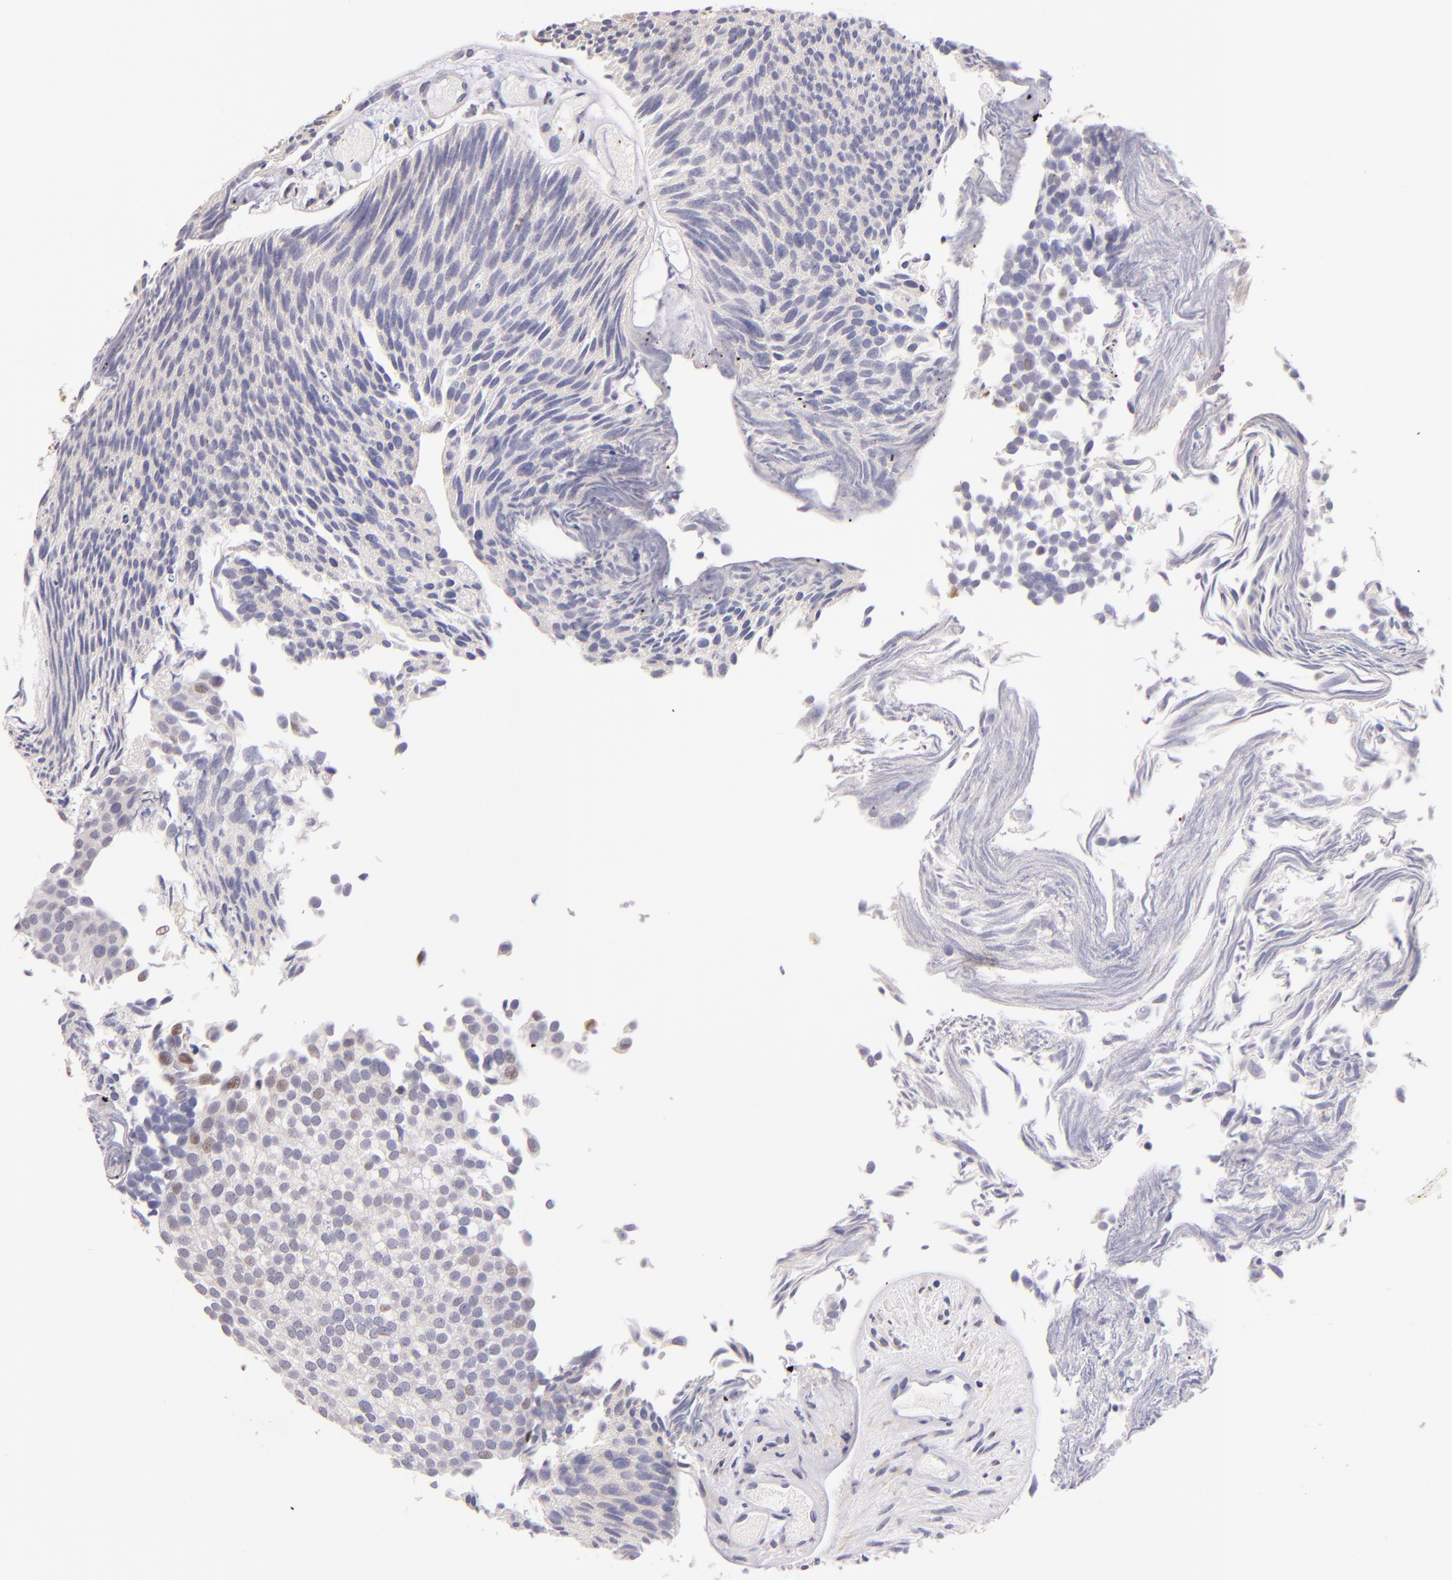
{"staining": {"intensity": "weak", "quantity": "25%-75%", "location": "cytoplasmic/membranous,nuclear"}, "tissue": "urothelial cancer", "cell_type": "Tumor cells", "image_type": "cancer", "snomed": [{"axis": "morphology", "description": "Urothelial carcinoma, Low grade"}, {"axis": "topography", "description": "Urinary bladder"}], "caption": "Immunohistochemistry (IHC) image of urothelial cancer stained for a protein (brown), which shows low levels of weak cytoplasmic/membranous and nuclear staining in approximately 25%-75% of tumor cells.", "gene": "BTK", "patient": {"sex": "male", "age": 84}}